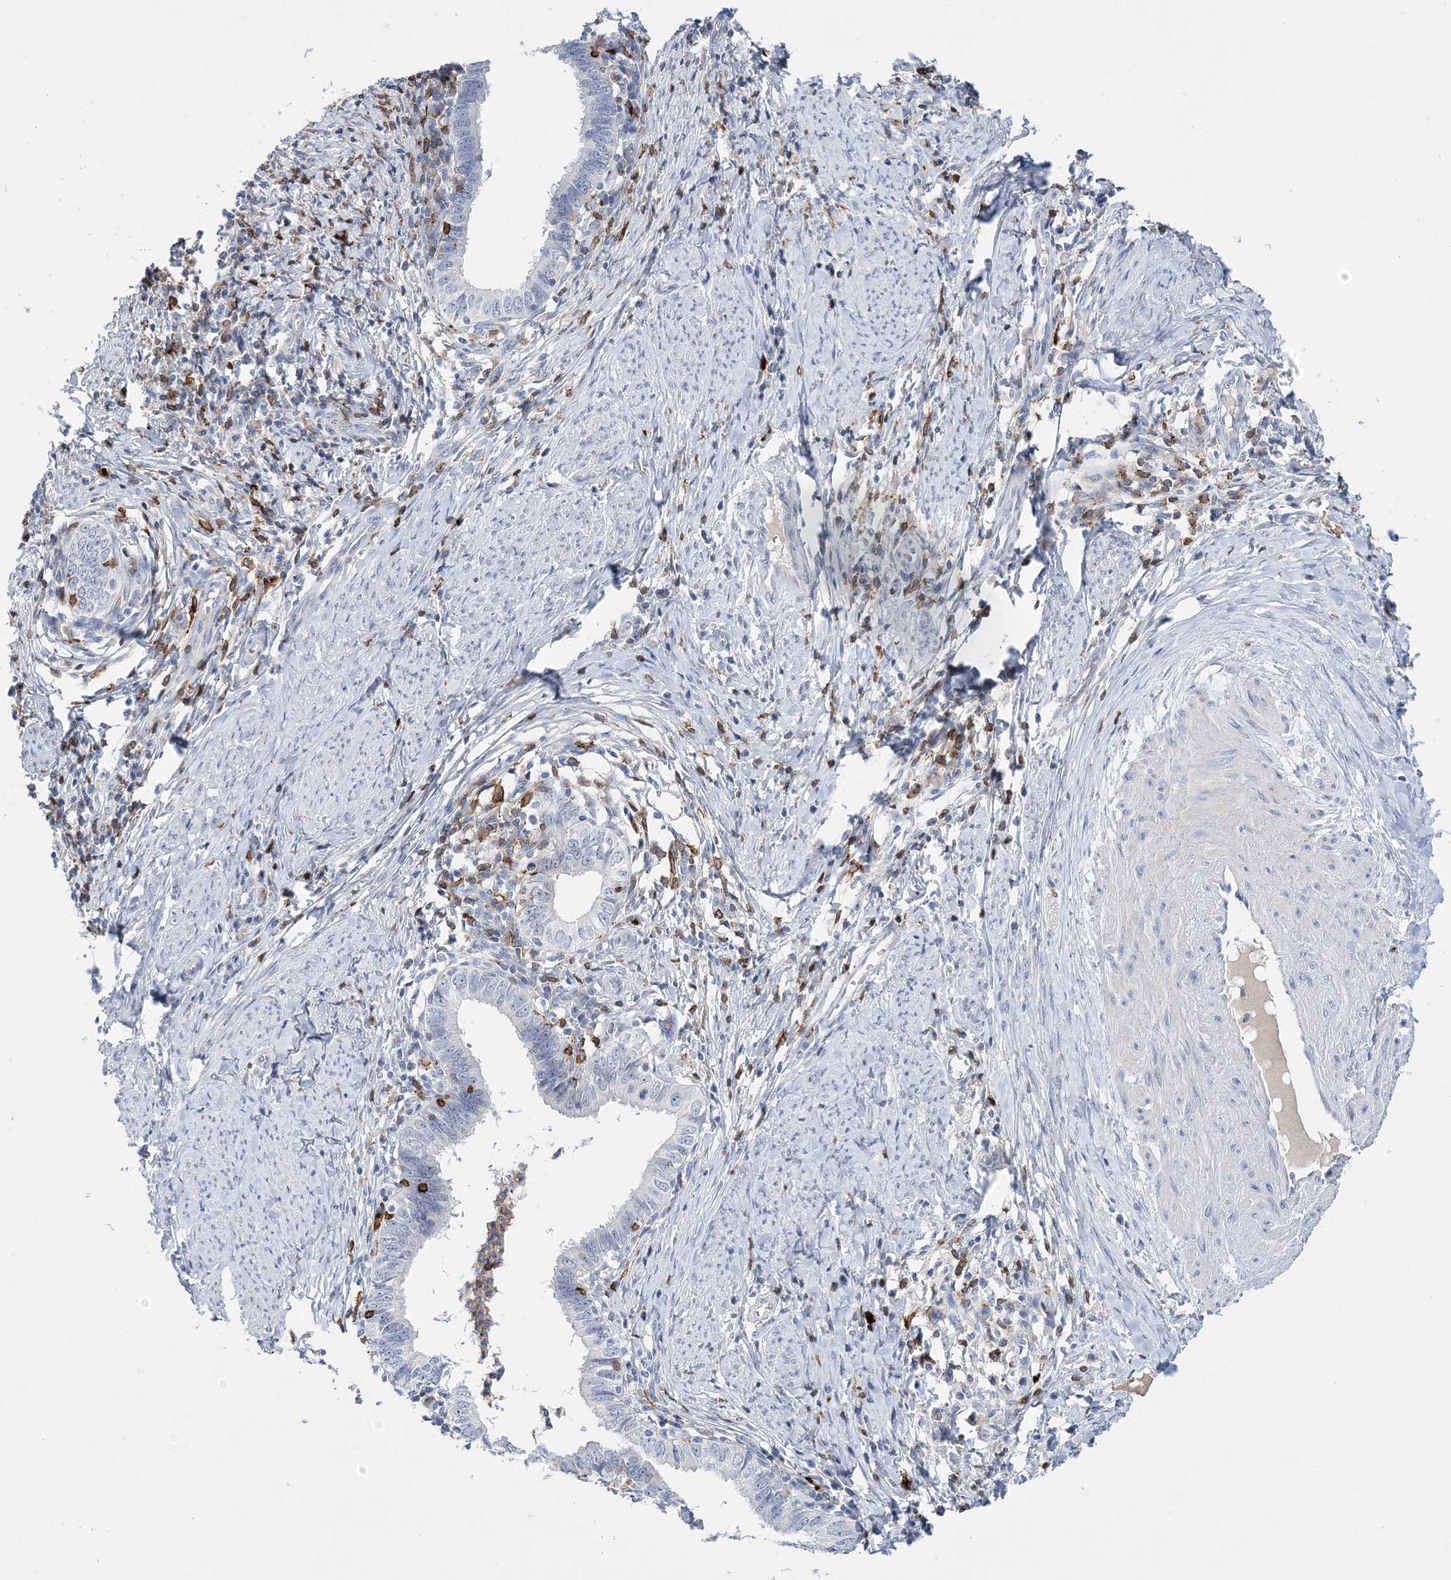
{"staining": {"intensity": "negative", "quantity": "none", "location": "none"}, "tissue": "cervical cancer", "cell_type": "Tumor cells", "image_type": "cancer", "snomed": [{"axis": "morphology", "description": "Adenocarcinoma, NOS"}, {"axis": "topography", "description": "Cervix"}], "caption": "DAB (3,3'-diaminobenzidine) immunohistochemical staining of human cervical cancer demonstrates no significant positivity in tumor cells.", "gene": "PRMT9", "patient": {"sex": "female", "age": 36}}